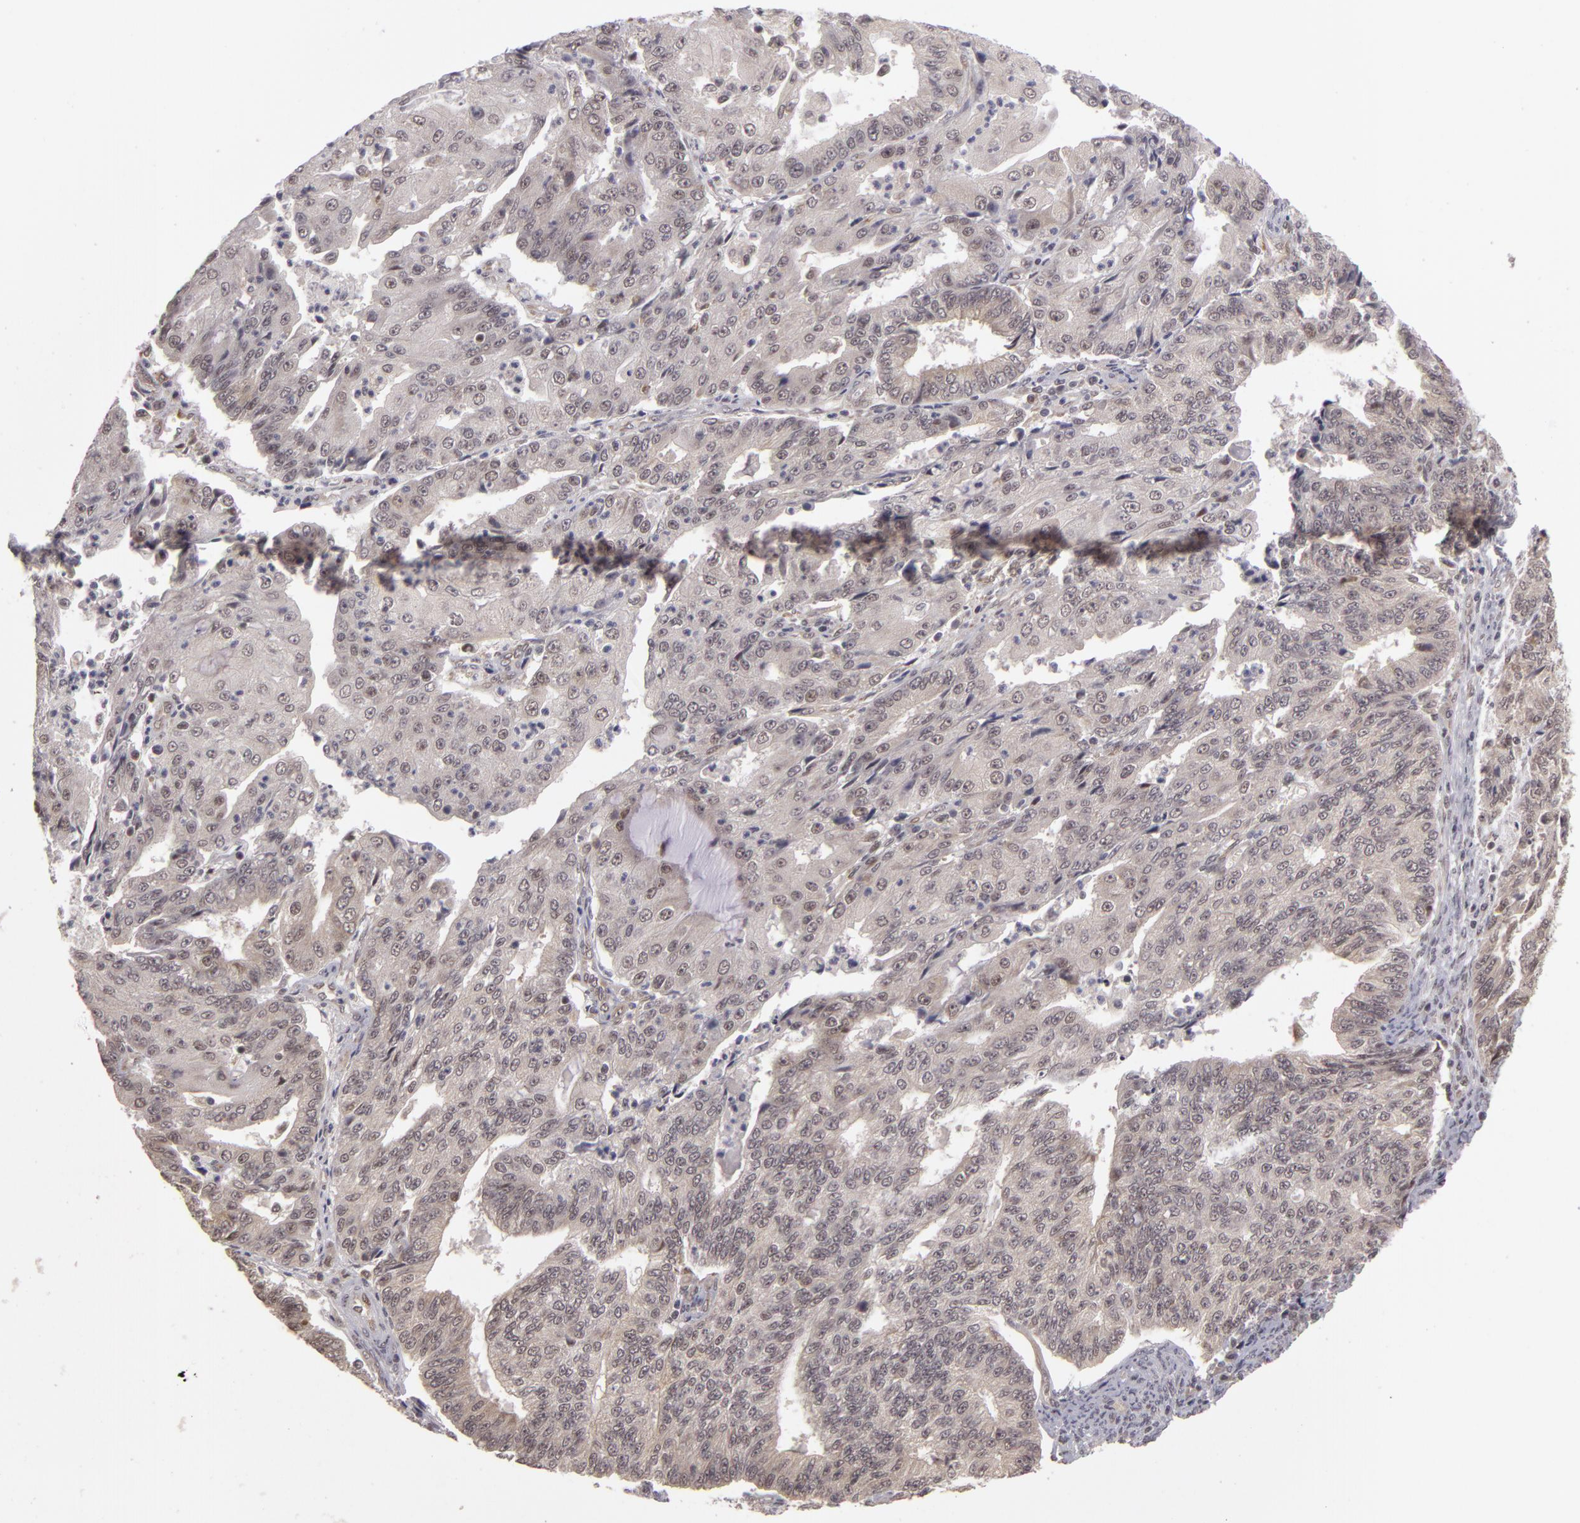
{"staining": {"intensity": "negative", "quantity": "none", "location": "none"}, "tissue": "endometrial cancer", "cell_type": "Tumor cells", "image_type": "cancer", "snomed": [{"axis": "morphology", "description": "Adenocarcinoma, NOS"}, {"axis": "topography", "description": "Endometrium"}], "caption": "IHC histopathology image of neoplastic tissue: human endometrial adenocarcinoma stained with DAB (3,3'-diaminobenzidine) exhibits no significant protein expression in tumor cells. (DAB (3,3'-diaminobenzidine) immunohistochemistry with hematoxylin counter stain).", "gene": "ZNF133", "patient": {"sex": "female", "age": 56}}